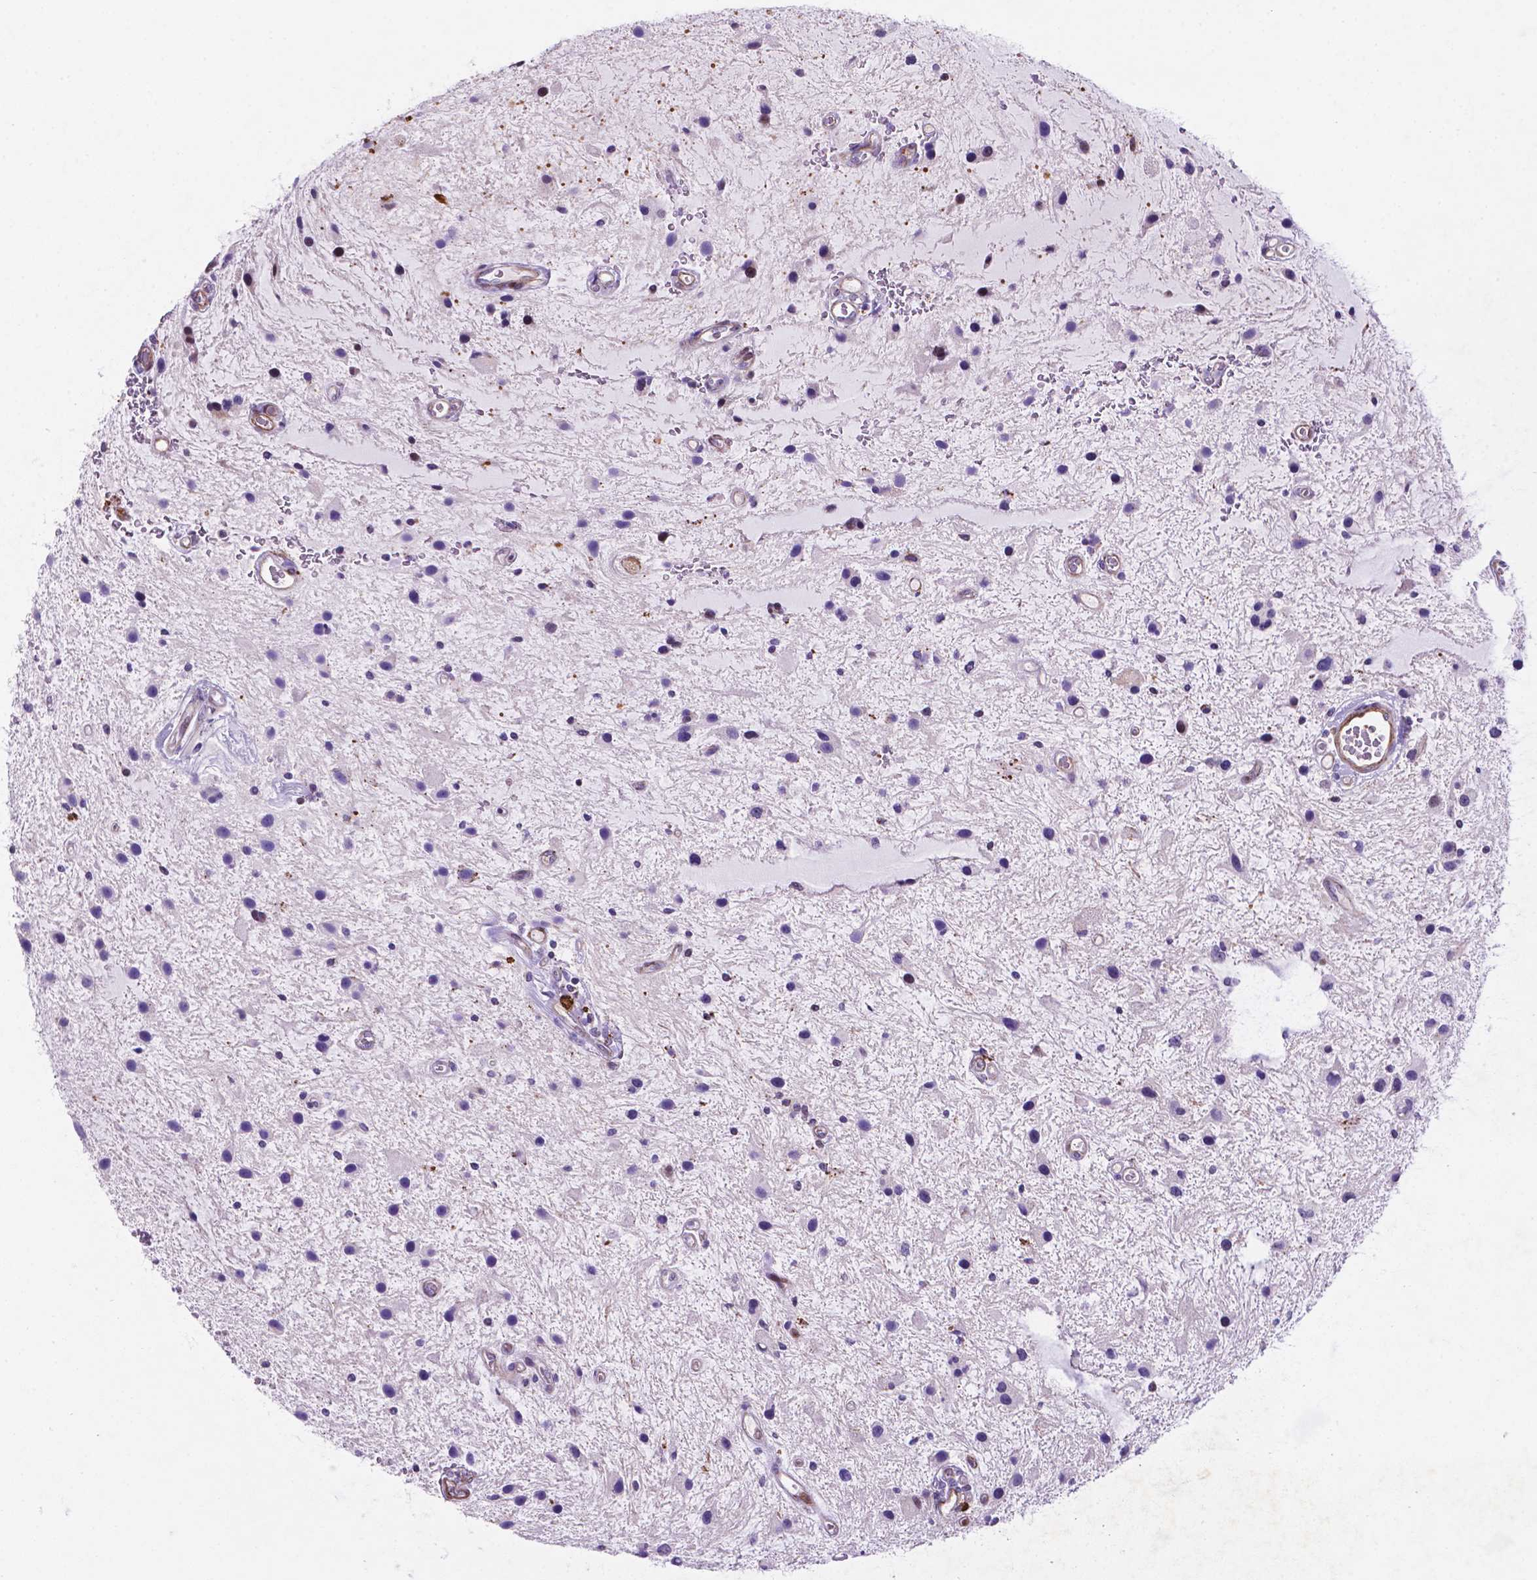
{"staining": {"intensity": "negative", "quantity": "none", "location": "none"}, "tissue": "glioma", "cell_type": "Tumor cells", "image_type": "cancer", "snomed": [{"axis": "morphology", "description": "Glioma, malignant, Low grade"}, {"axis": "topography", "description": "Cerebellum"}], "caption": "DAB immunohistochemical staining of glioma displays no significant expression in tumor cells.", "gene": "TM4SF20", "patient": {"sex": "female", "age": 14}}